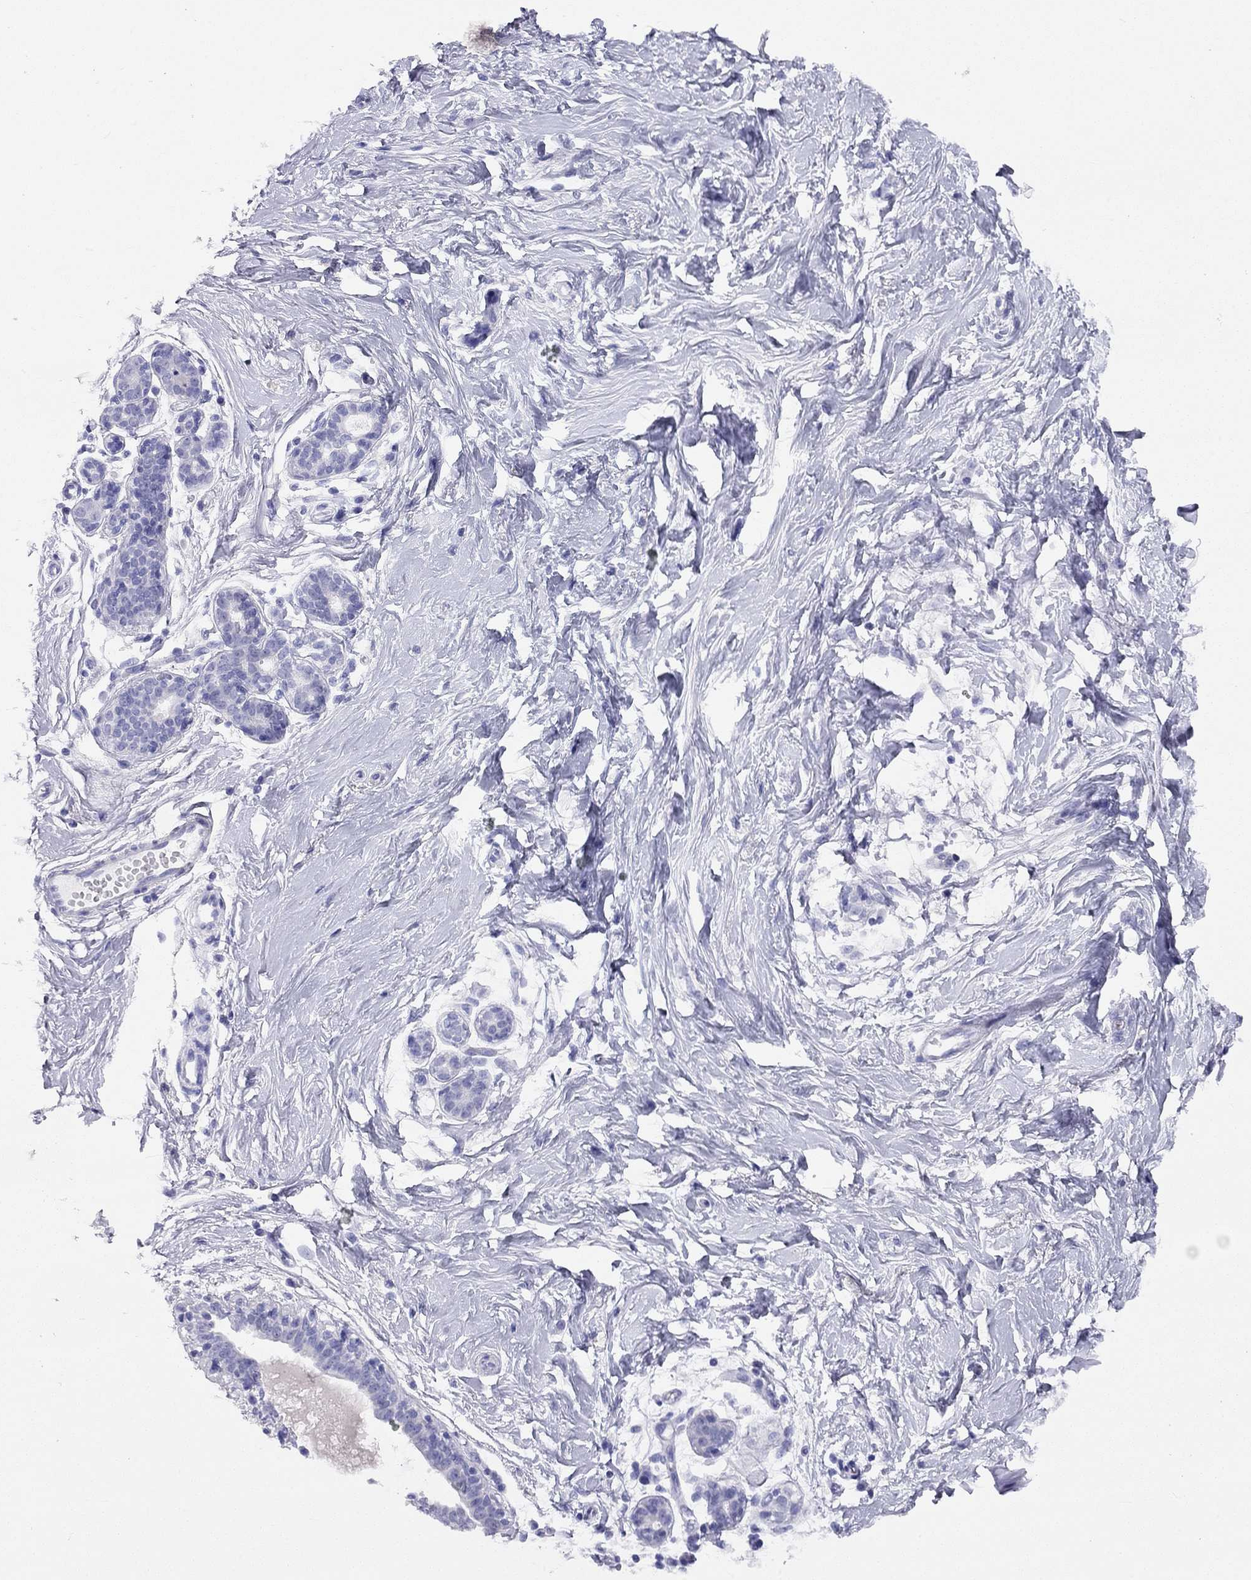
{"staining": {"intensity": "negative", "quantity": "none", "location": "none"}, "tissue": "breast", "cell_type": "Adipocytes", "image_type": "normal", "snomed": [{"axis": "morphology", "description": "Normal tissue, NOS"}, {"axis": "topography", "description": "Breast"}], "caption": "High power microscopy photomicrograph of an IHC image of unremarkable breast, revealing no significant staining in adipocytes.", "gene": "LRIT2", "patient": {"sex": "female", "age": 37}}